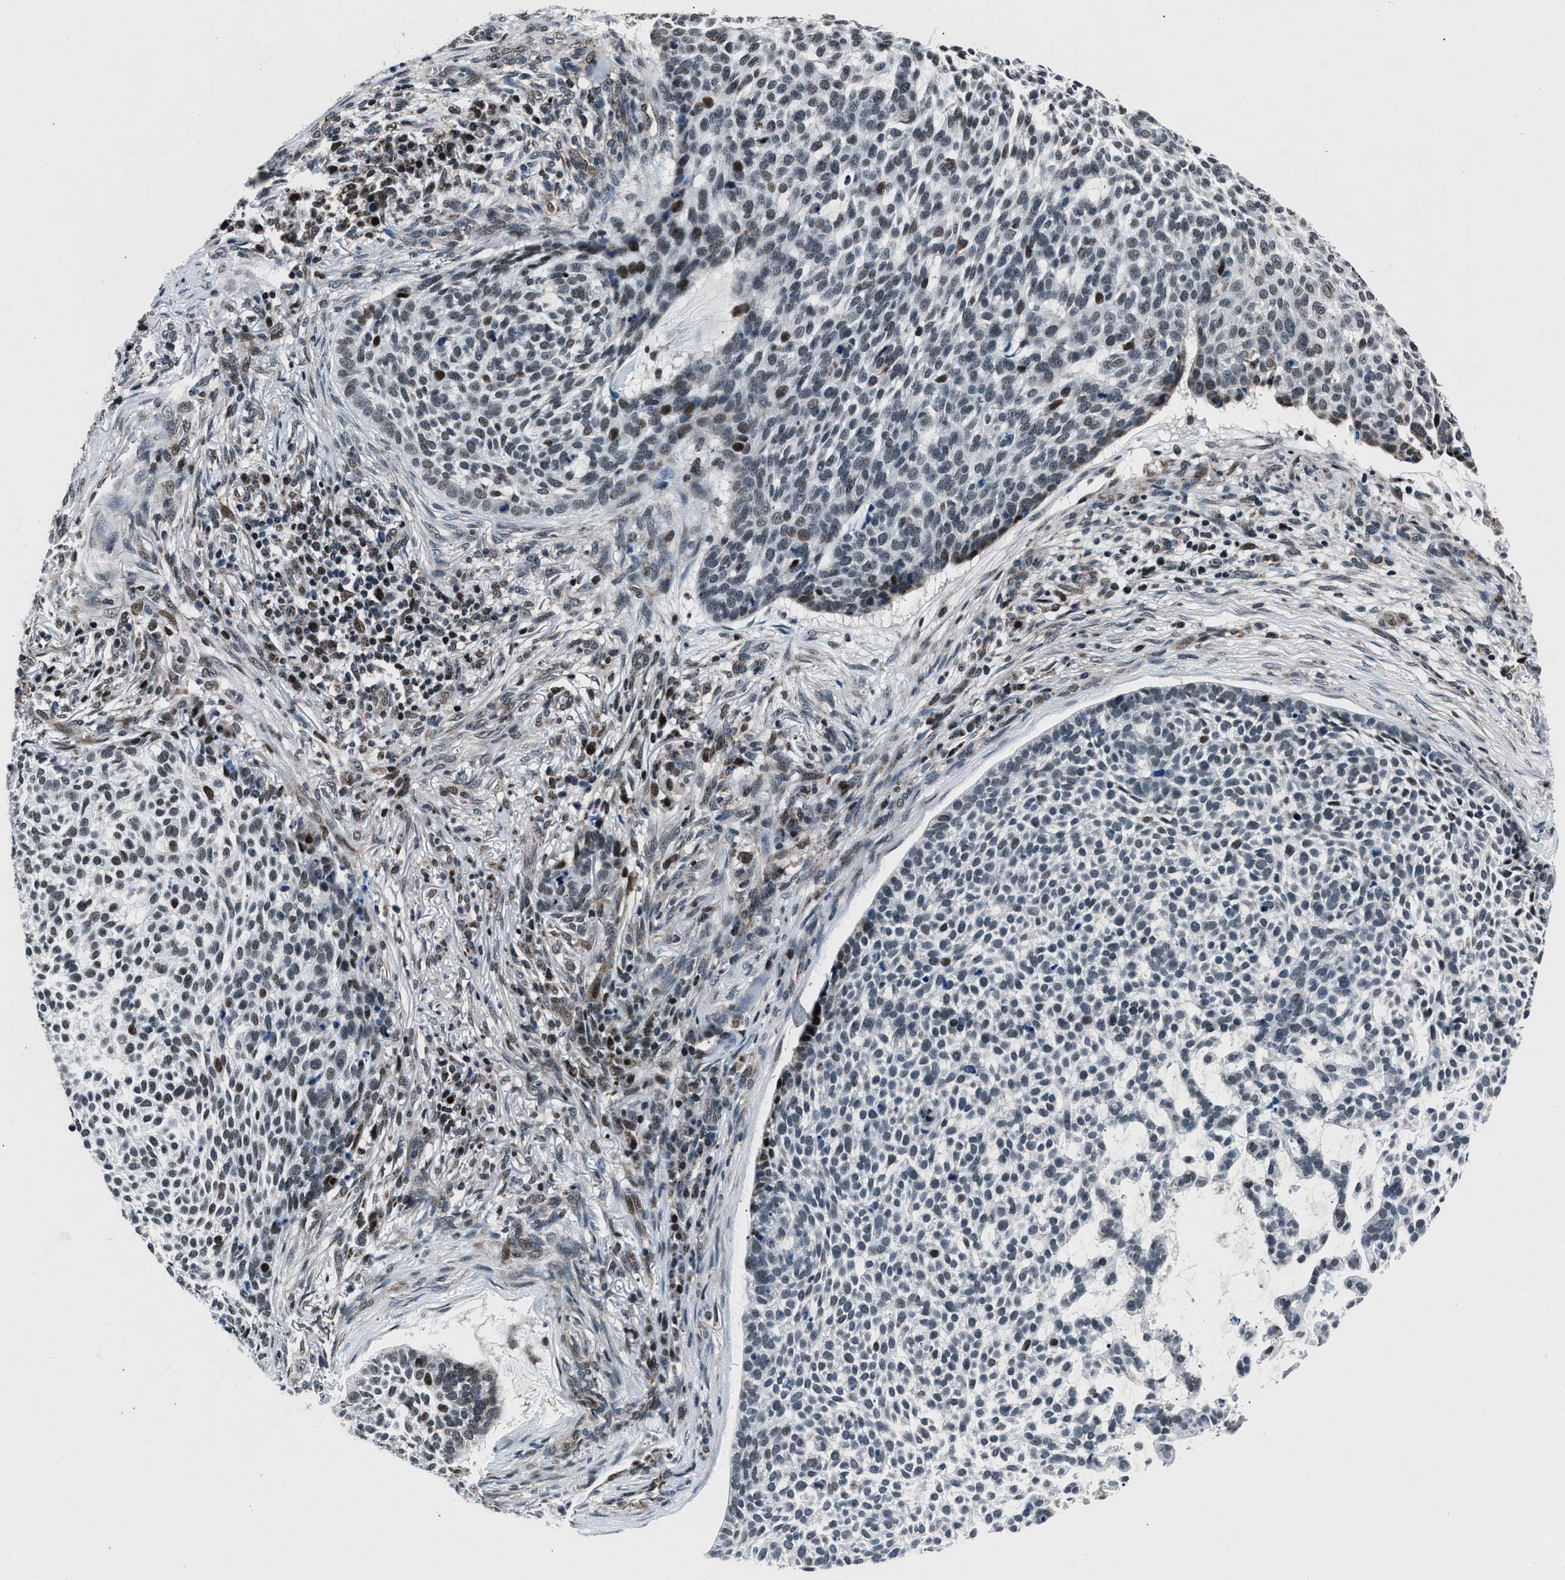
{"staining": {"intensity": "weak", "quantity": "<25%", "location": "nuclear"}, "tissue": "skin cancer", "cell_type": "Tumor cells", "image_type": "cancer", "snomed": [{"axis": "morphology", "description": "Basal cell carcinoma"}, {"axis": "topography", "description": "Skin"}], "caption": "This is an IHC image of human skin cancer. There is no expression in tumor cells.", "gene": "PRRC2B", "patient": {"sex": "female", "age": 64}}